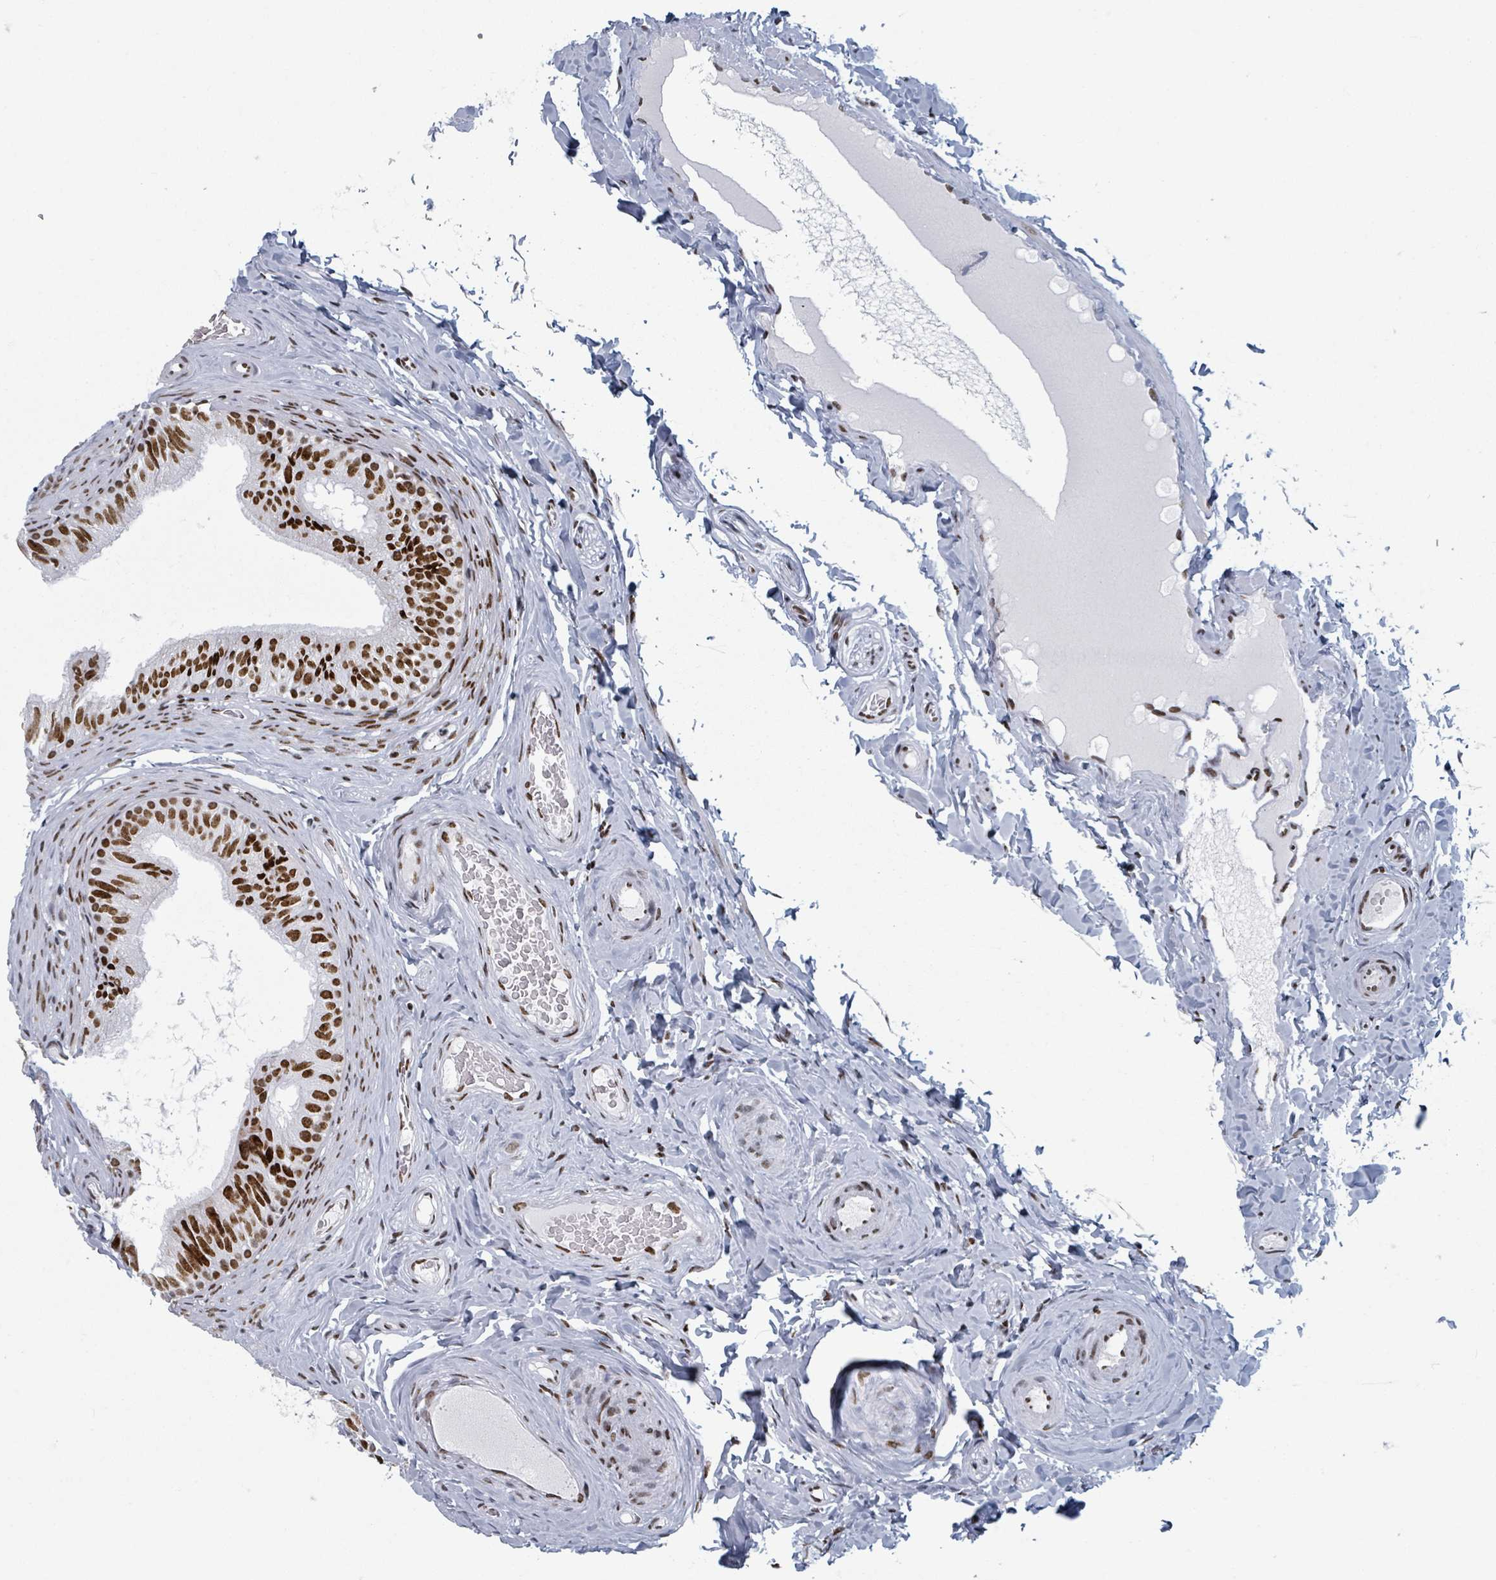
{"staining": {"intensity": "strong", "quantity": ">75%", "location": "nuclear"}, "tissue": "epididymis", "cell_type": "Glandular cells", "image_type": "normal", "snomed": [{"axis": "morphology", "description": "Normal tissue, NOS"}, {"axis": "topography", "description": "Epididymis"}], "caption": "High-magnification brightfield microscopy of unremarkable epididymis stained with DAB (brown) and counterstained with hematoxylin (blue). glandular cells exhibit strong nuclear expression is present in approximately>75% of cells.", "gene": "DHX16", "patient": {"sex": "male", "age": 34}}